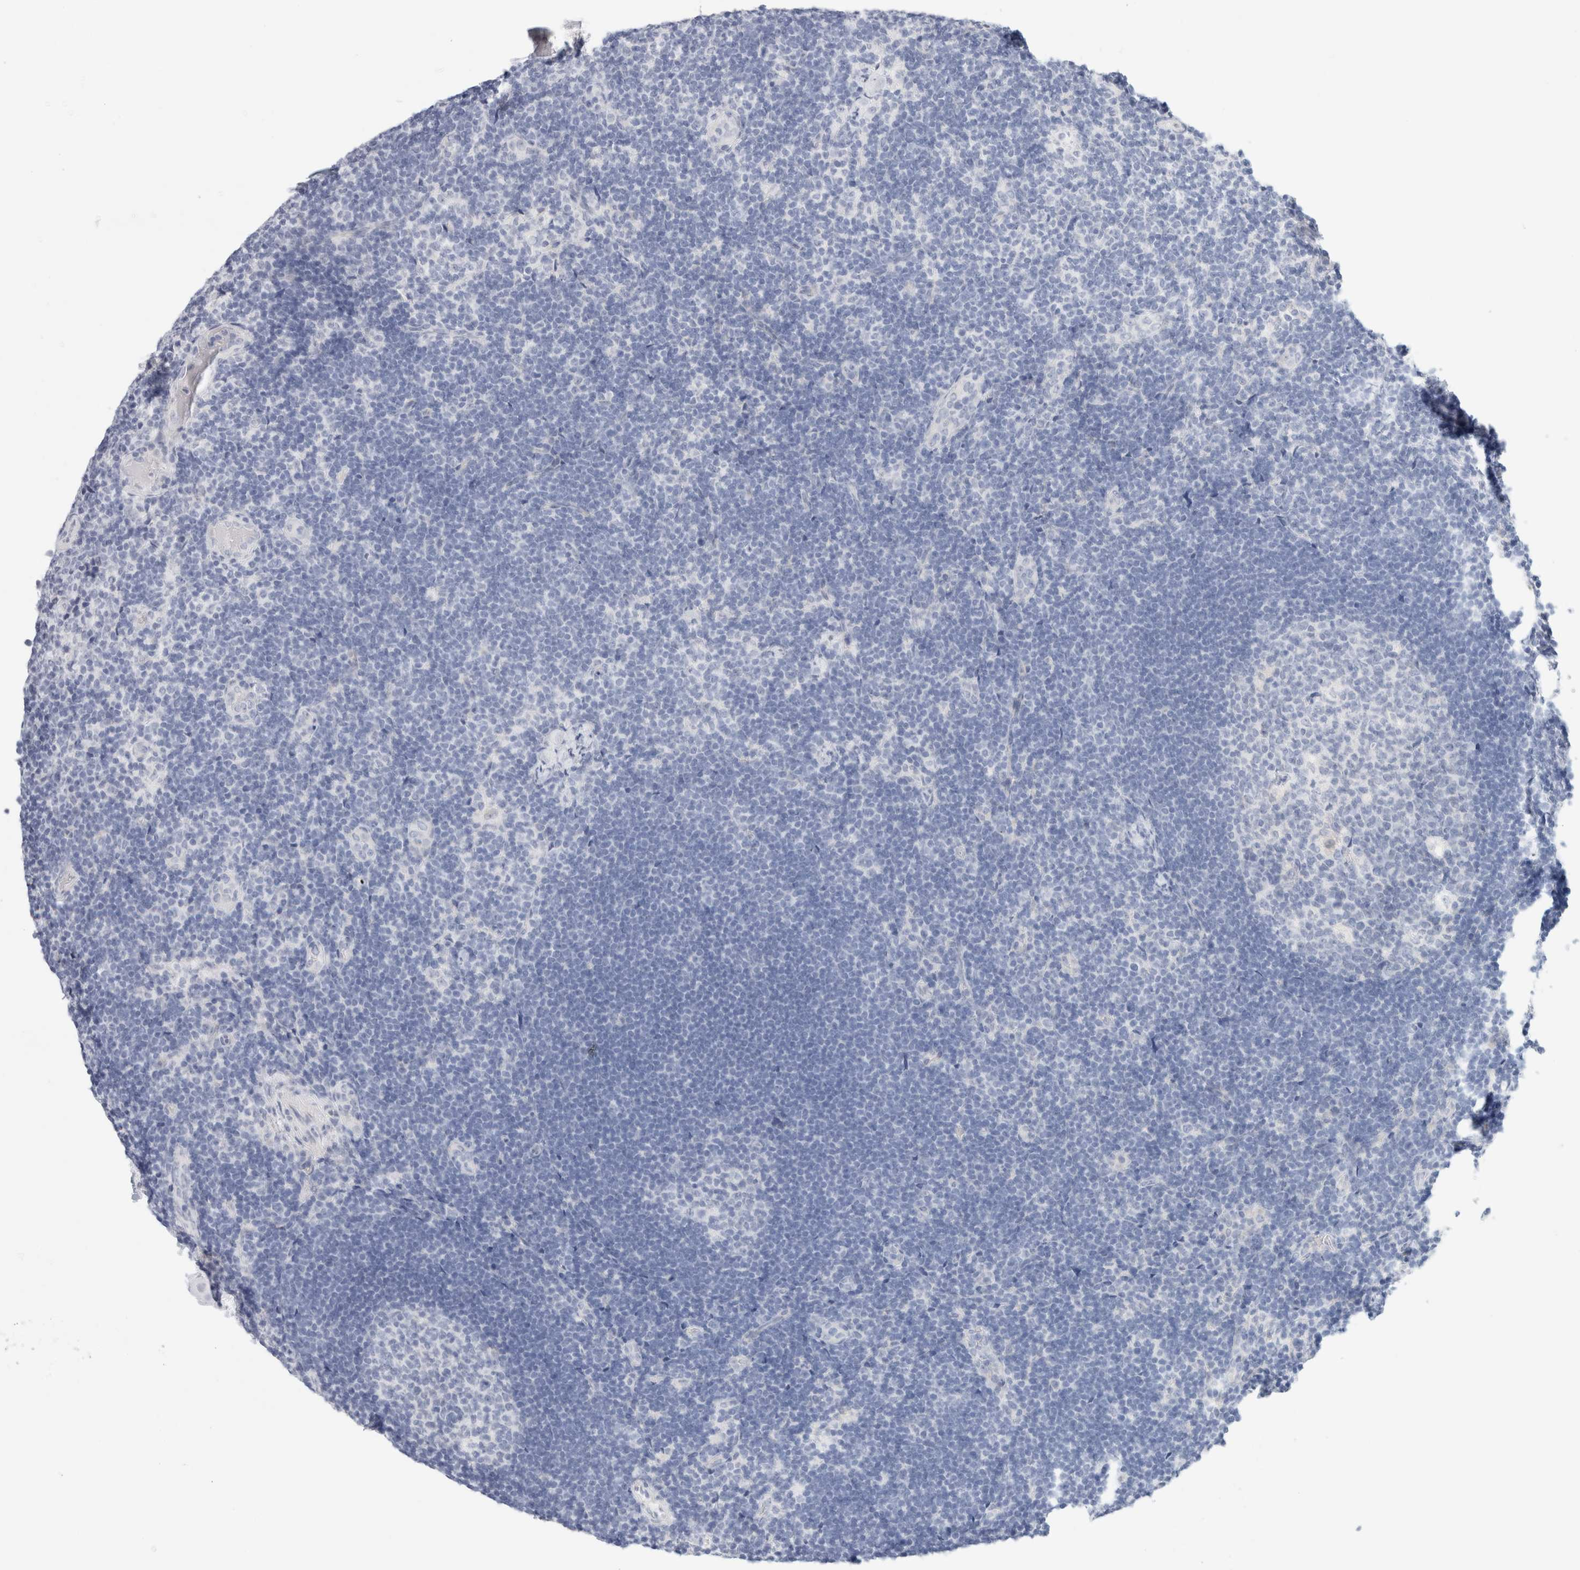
{"staining": {"intensity": "negative", "quantity": "none", "location": "none"}, "tissue": "lymph node", "cell_type": "Germinal center cells", "image_type": "normal", "snomed": [{"axis": "morphology", "description": "Normal tissue, NOS"}, {"axis": "topography", "description": "Lymph node"}], "caption": "Germinal center cells show no significant protein staining in benign lymph node. The staining is performed using DAB (3,3'-diaminobenzidine) brown chromogen with nuclei counter-stained in using hematoxylin.", "gene": "RTN4", "patient": {"sex": "female", "age": 22}}